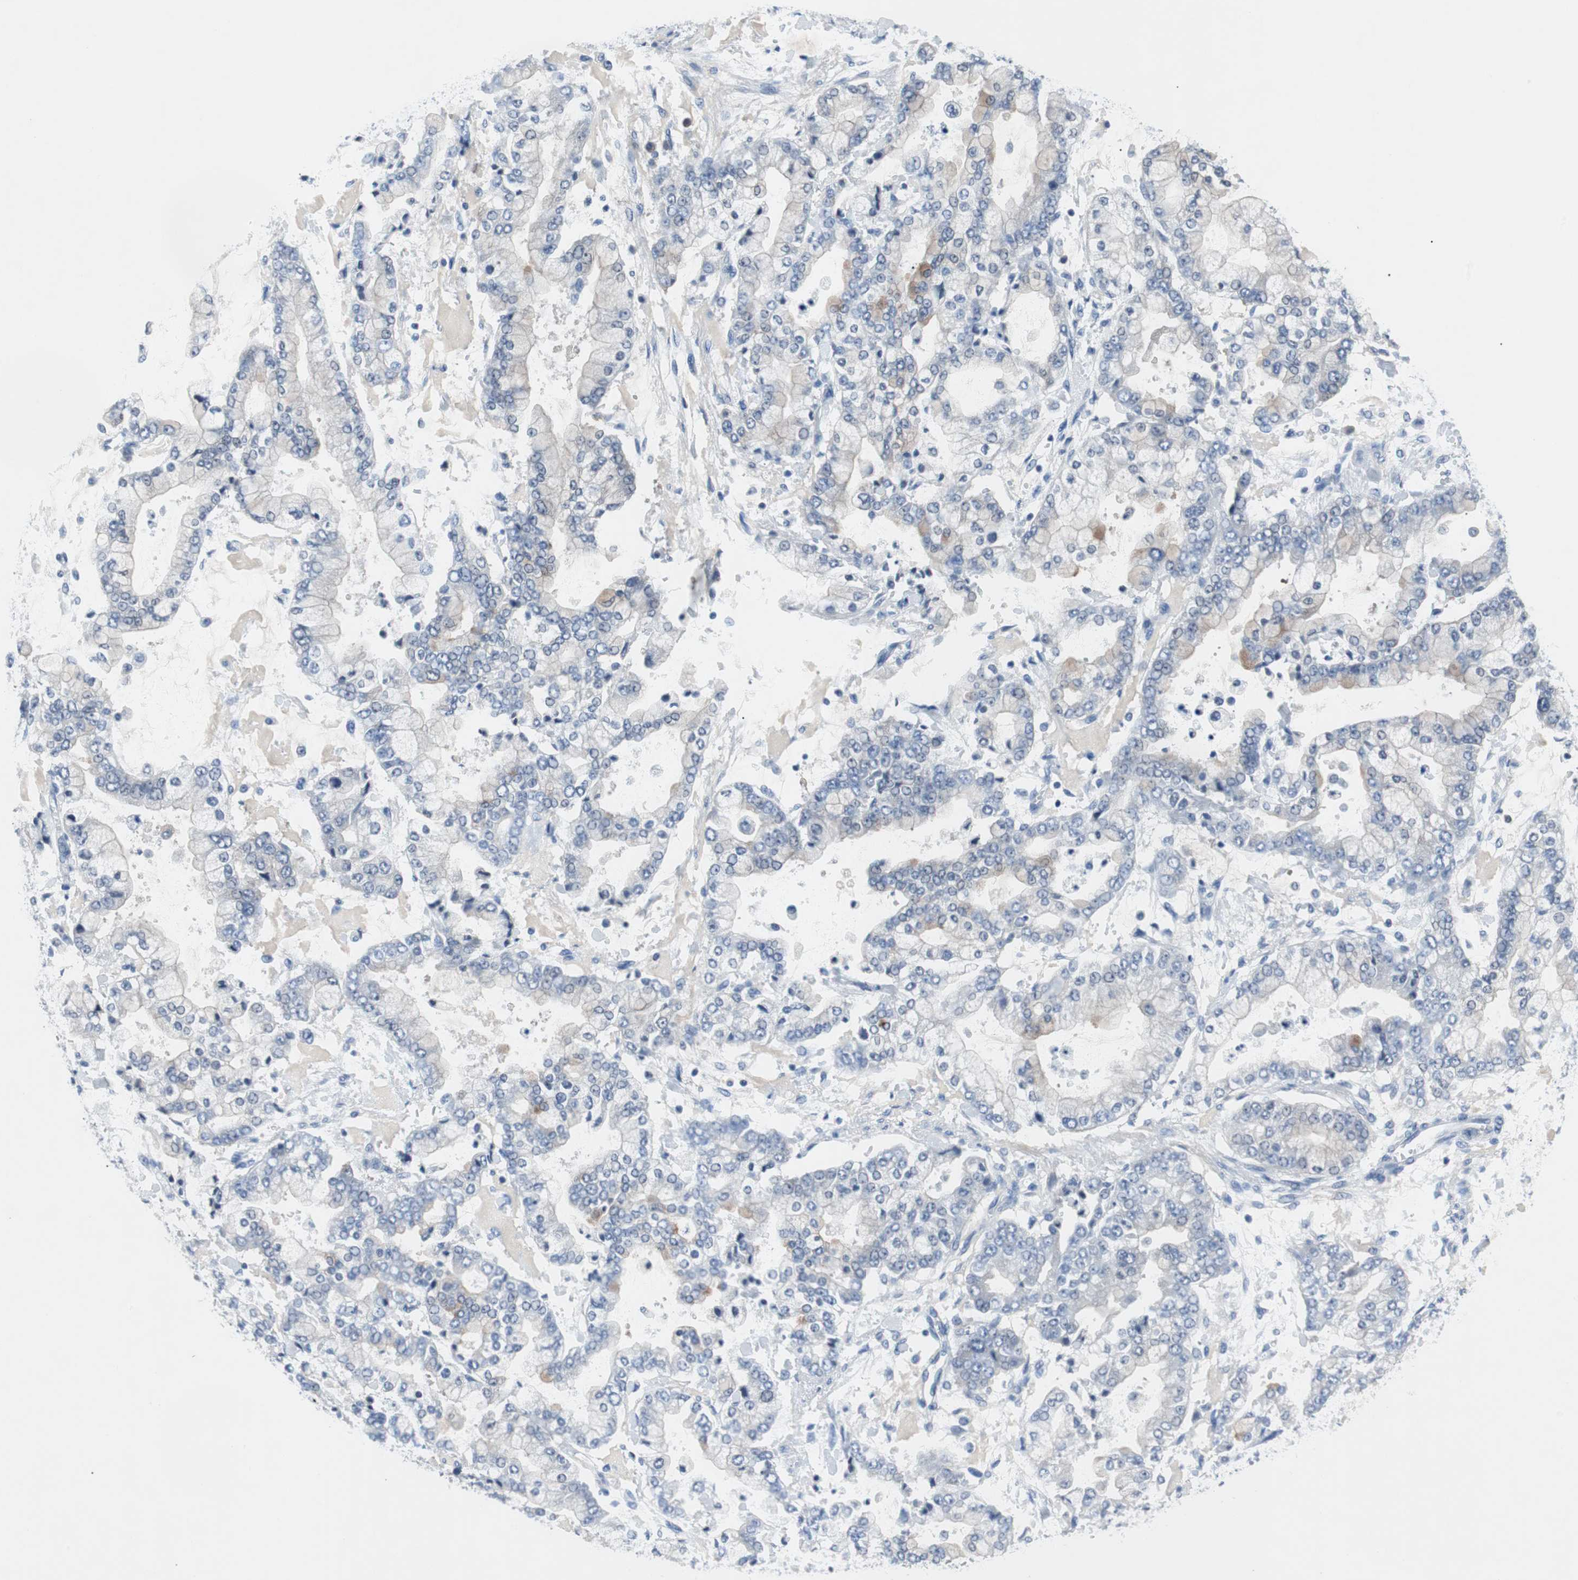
{"staining": {"intensity": "weak", "quantity": "<25%", "location": "cytoplasmic/membranous"}, "tissue": "stomach cancer", "cell_type": "Tumor cells", "image_type": "cancer", "snomed": [{"axis": "morphology", "description": "Adenocarcinoma, NOS"}, {"axis": "topography", "description": "Stomach"}], "caption": "Tumor cells are negative for protein expression in human stomach cancer.", "gene": "EEF2K", "patient": {"sex": "male", "age": 76}}